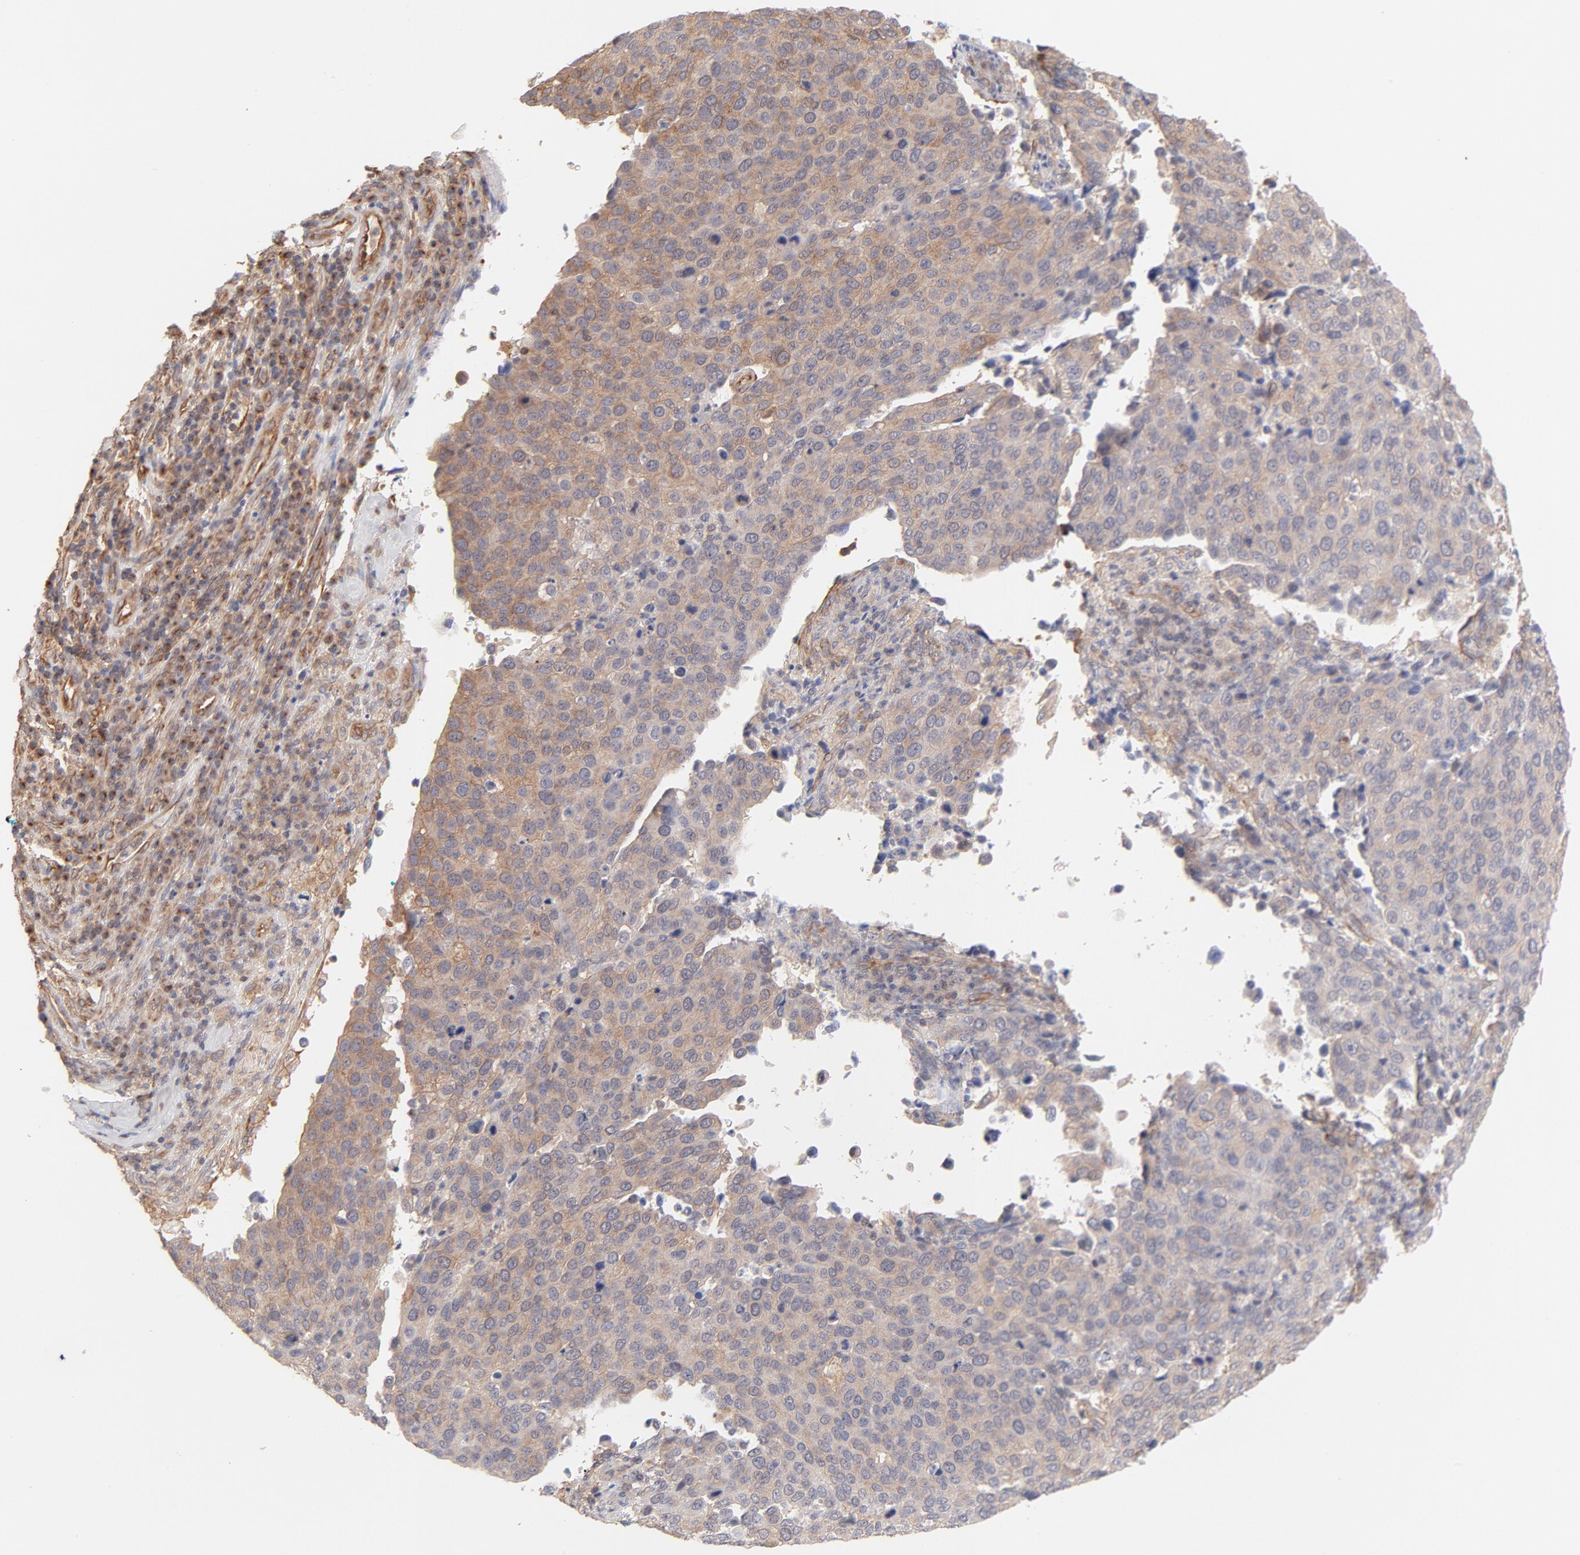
{"staining": {"intensity": "weak", "quantity": ">75%", "location": "cytoplasmic/membranous"}, "tissue": "cervical cancer", "cell_type": "Tumor cells", "image_type": "cancer", "snomed": [{"axis": "morphology", "description": "Squamous cell carcinoma, NOS"}, {"axis": "topography", "description": "Cervix"}], "caption": "Weak cytoplasmic/membranous staining for a protein is identified in approximately >75% of tumor cells of cervical squamous cell carcinoma using immunohistochemistry.", "gene": "LDLRAP1", "patient": {"sex": "female", "age": 54}}